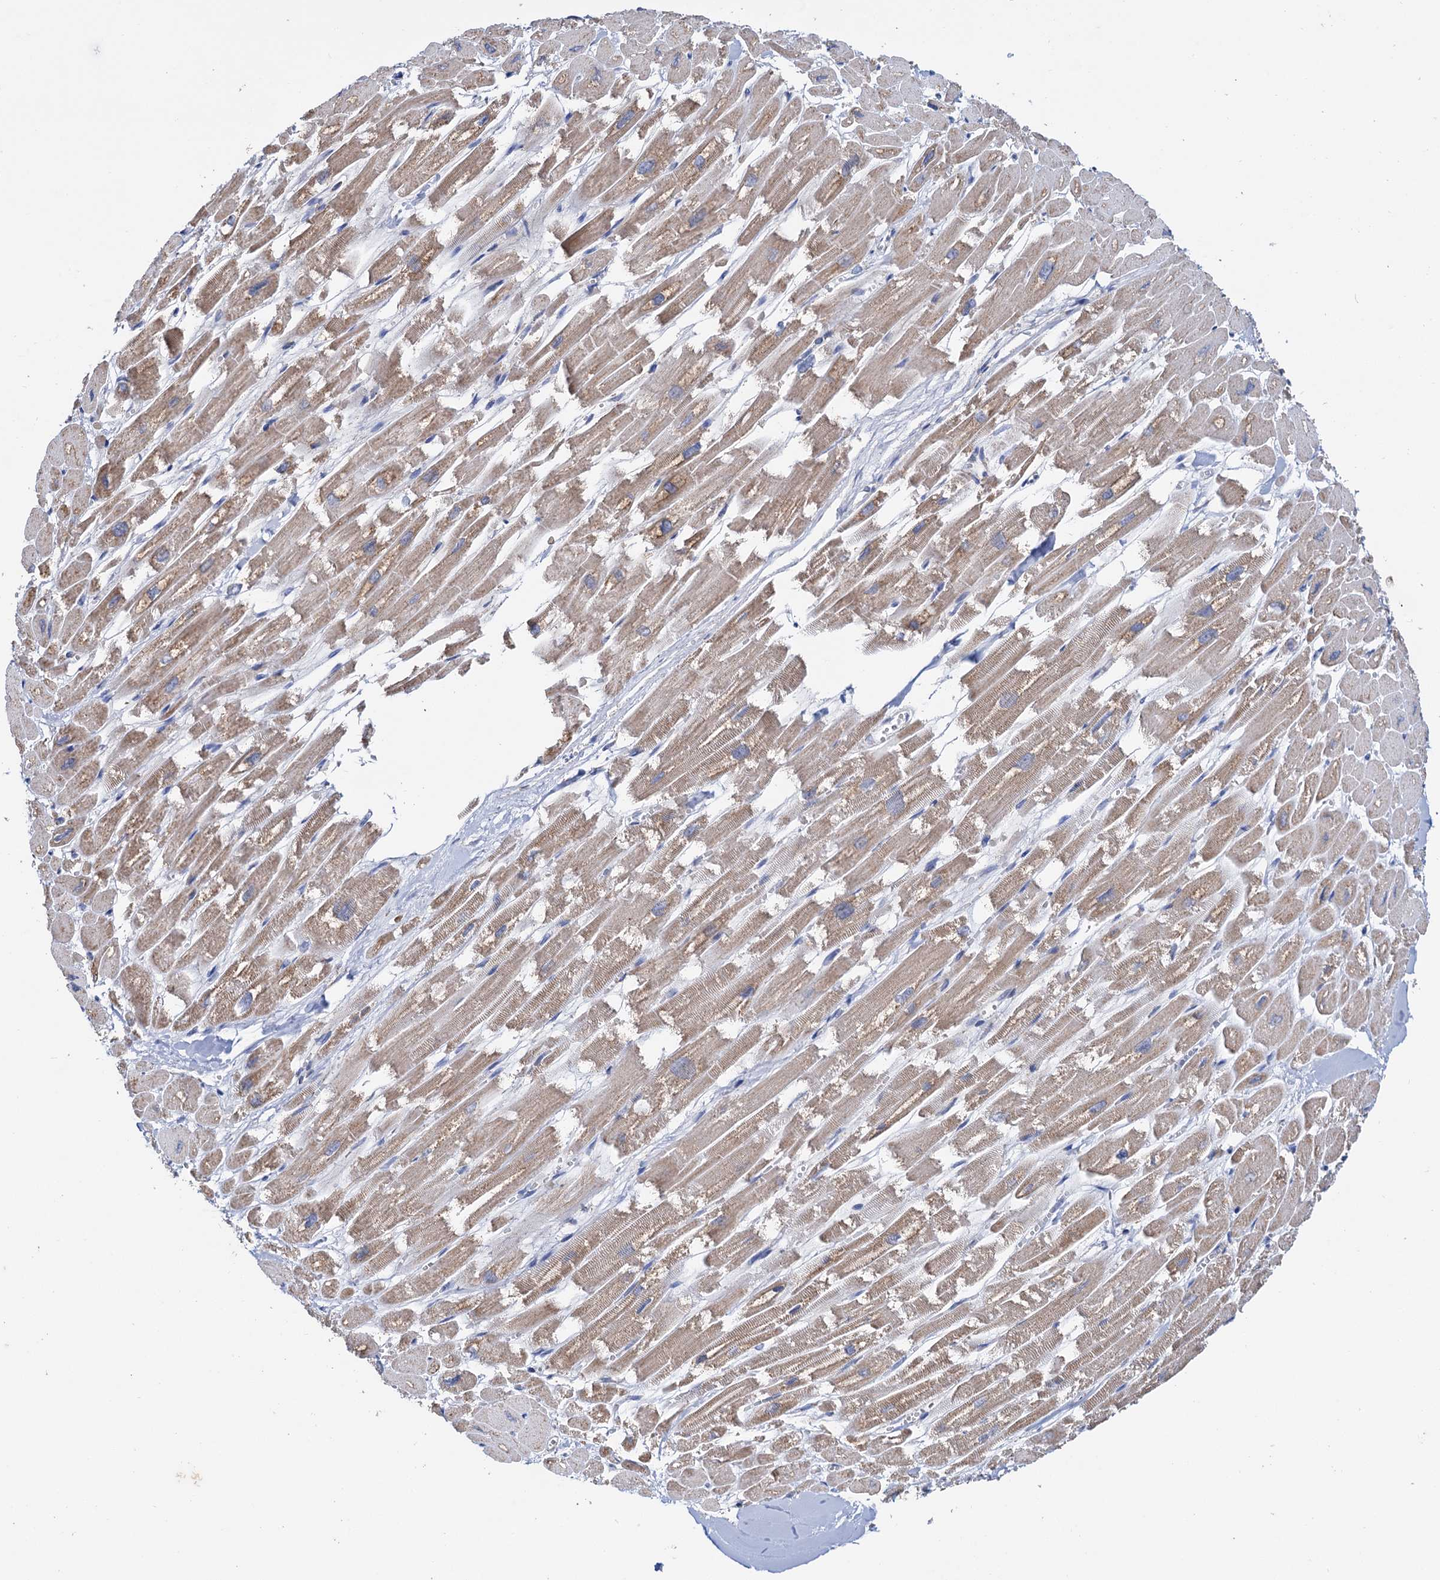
{"staining": {"intensity": "moderate", "quantity": ">75%", "location": "cytoplasmic/membranous"}, "tissue": "heart muscle", "cell_type": "Cardiomyocytes", "image_type": "normal", "snomed": [{"axis": "morphology", "description": "Normal tissue, NOS"}, {"axis": "topography", "description": "Heart"}], "caption": "Immunohistochemistry of unremarkable heart muscle shows medium levels of moderate cytoplasmic/membranous staining in approximately >75% of cardiomyocytes.", "gene": "C2CD3", "patient": {"sex": "male", "age": 54}}